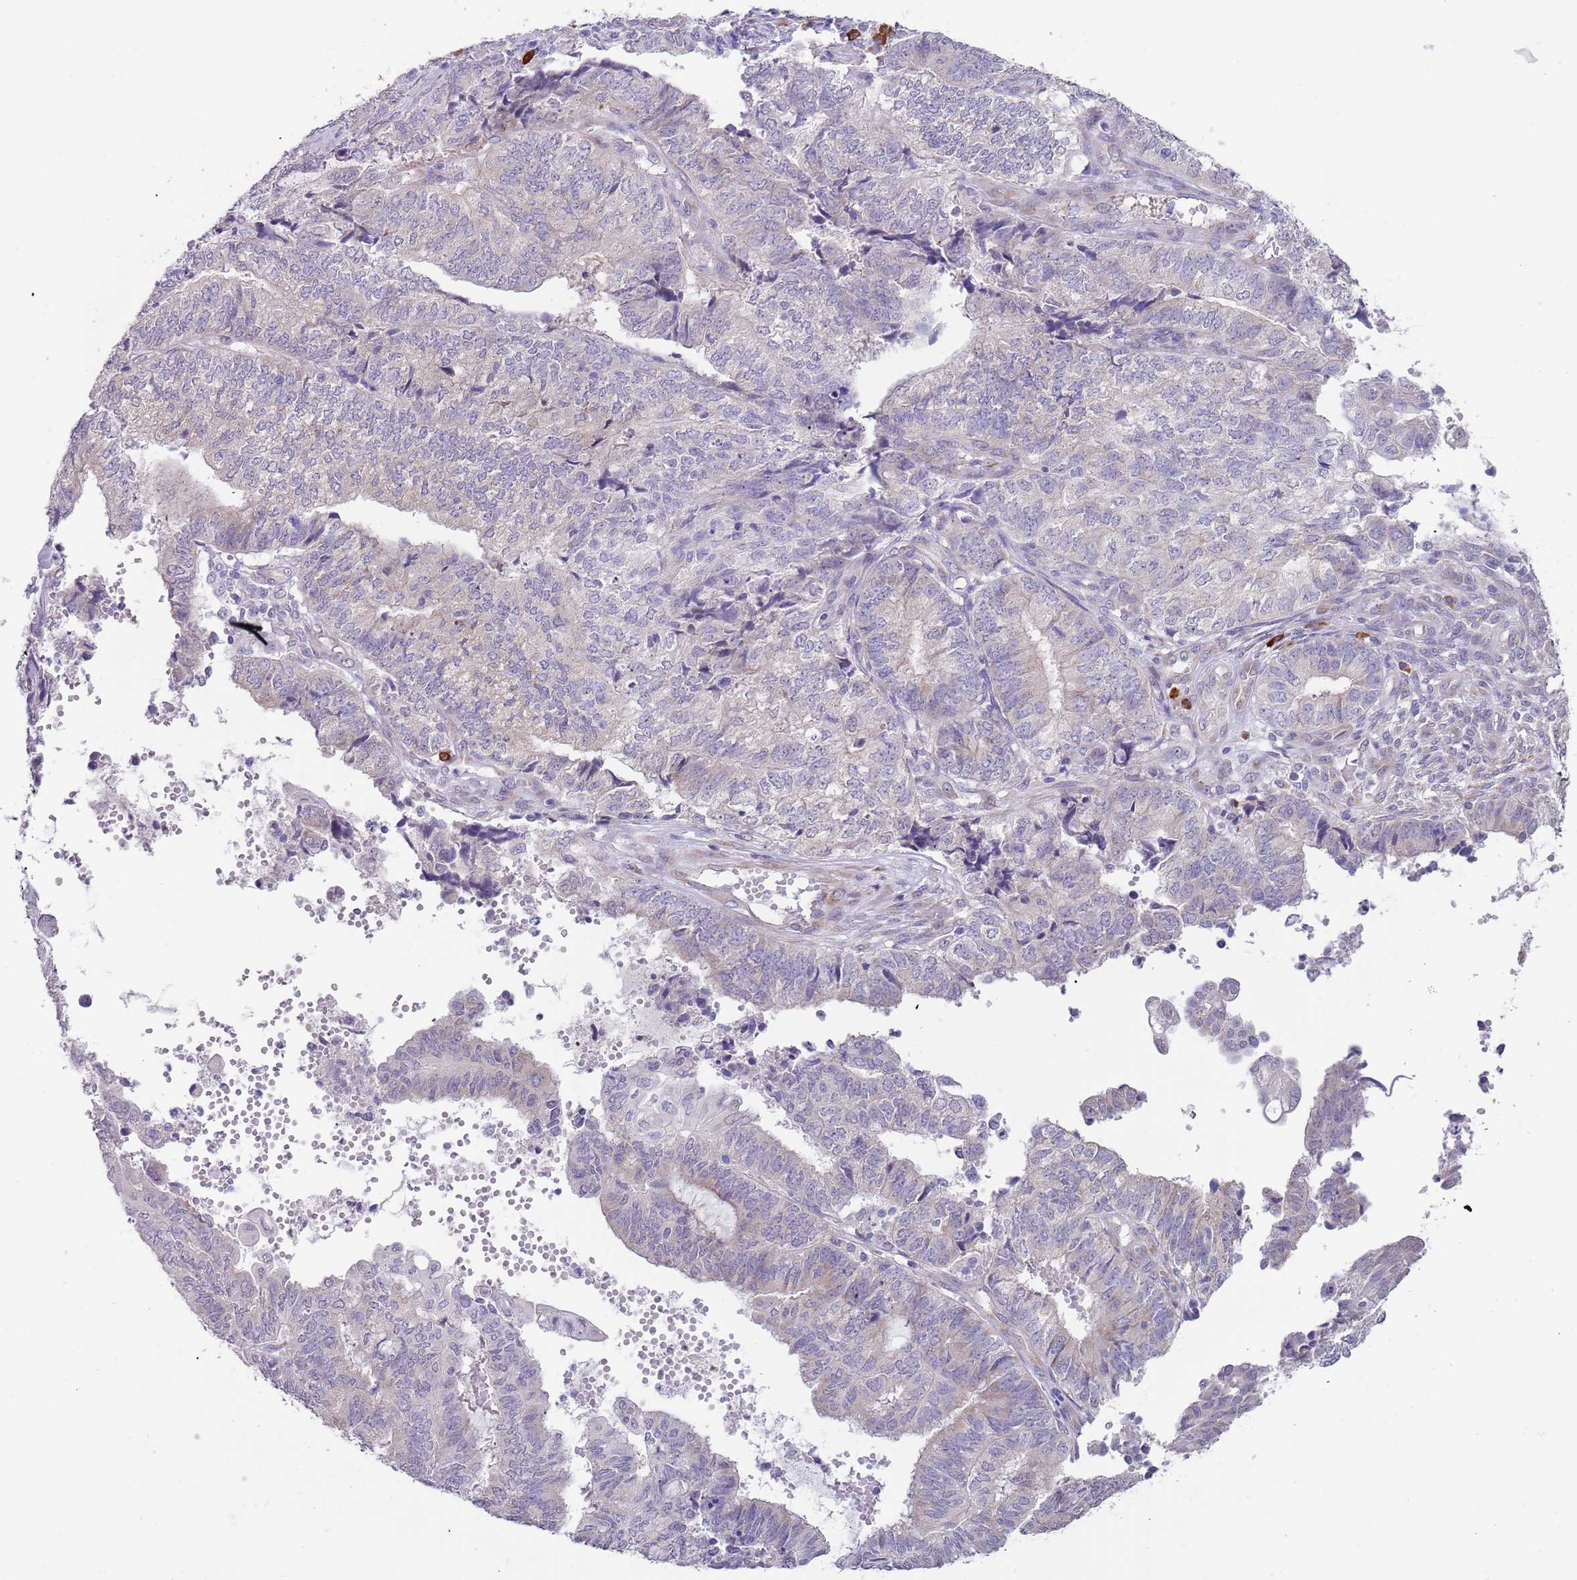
{"staining": {"intensity": "negative", "quantity": "none", "location": "none"}, "tissue": "endometrial cancer", "cell_type": "Tumor cells", "image_type": "cancer", "snomed": [{"axis": "morphology", "description": "Adenocarcinoma, NOS"}, {"axis": "topography", "description": "Uterus"}, {"axis": "topography", "description": "Endometrium"}], "caption": "The micrograph exhibits no significant staining in tumor cells of adenocarcinoma (endometrial).", "gene": "TNRC6C", "patient": {"sex": "female", "age": 70}}